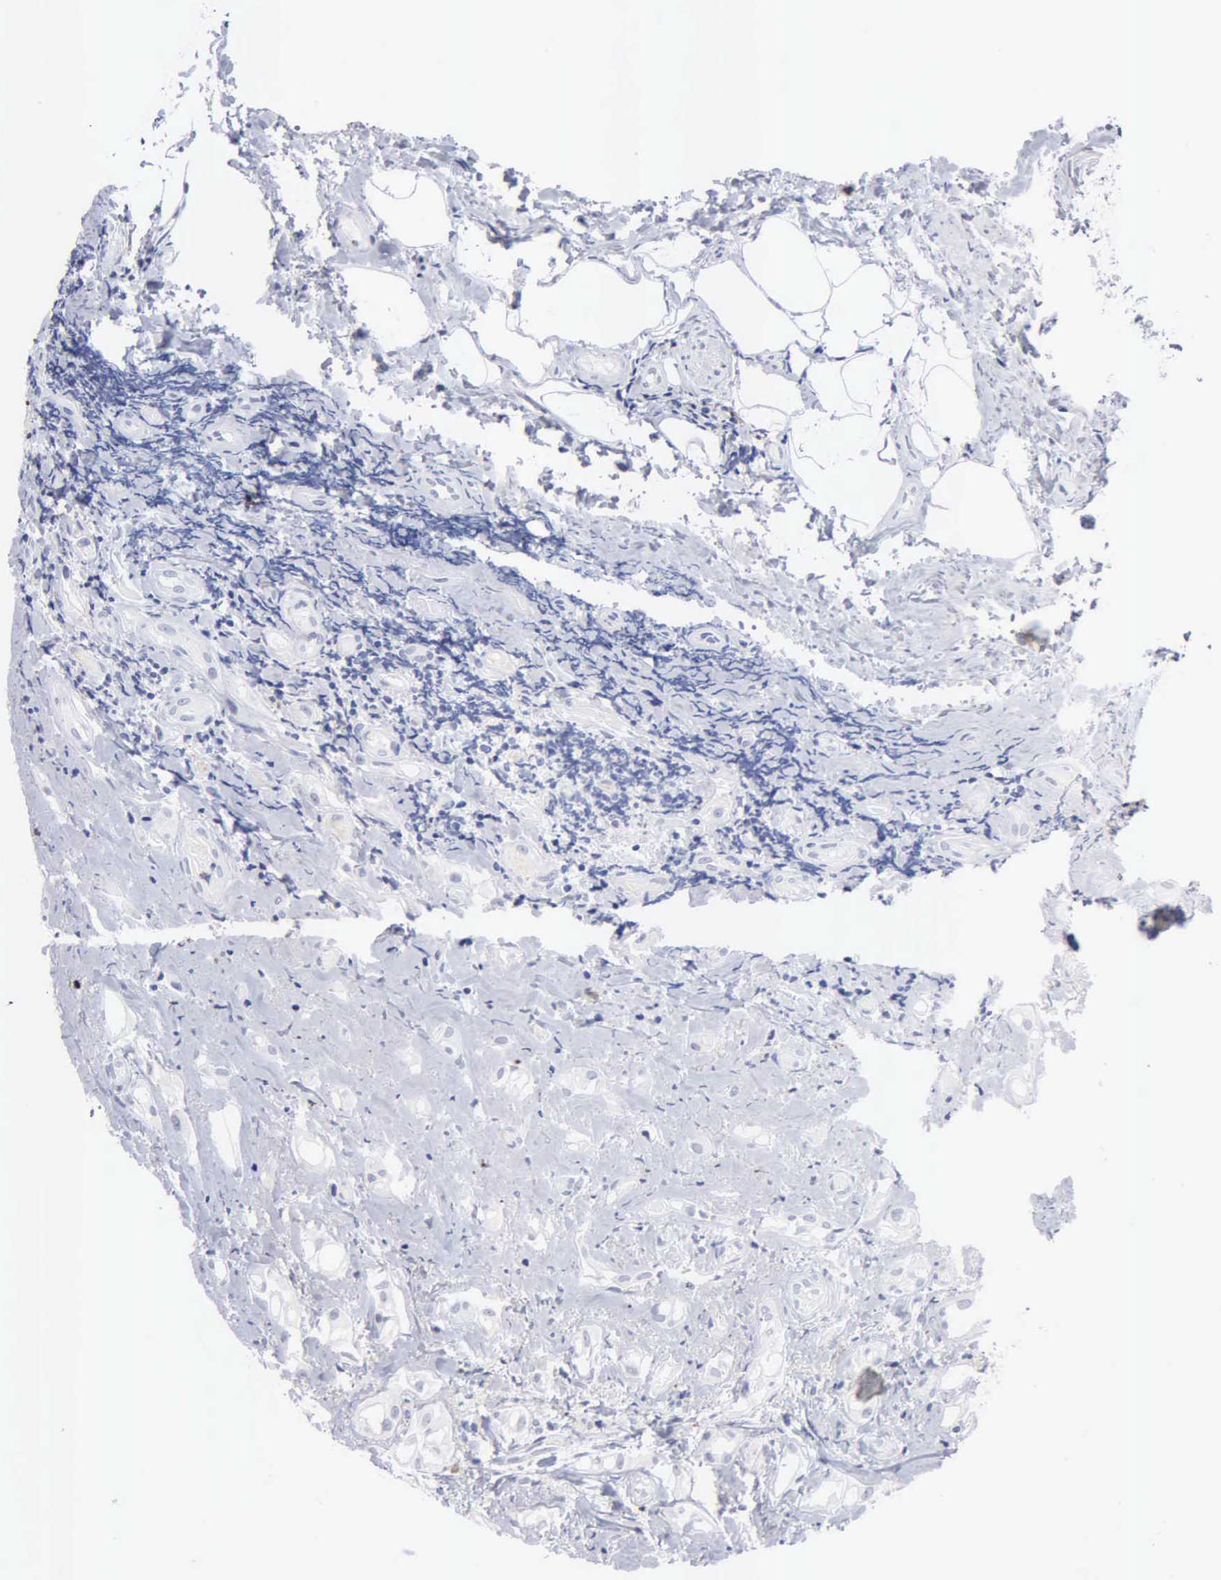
{"staining": {"intensity": "negative", "quantity": "none", "location": "none"}, "tissue": "epididymis", "cell_type": "Glandular cells", "image_type": "normal", "snomed": [{"axis": "morphology", "description": "Normal tissue, NOS"}, {"axis": "topography", "description": "Epididymis"}], "caption": "There is no significant staining in glandular cells of epididymis.", "gene": "ASPHD2", "patient": {"sex": "male", "age": 74}}